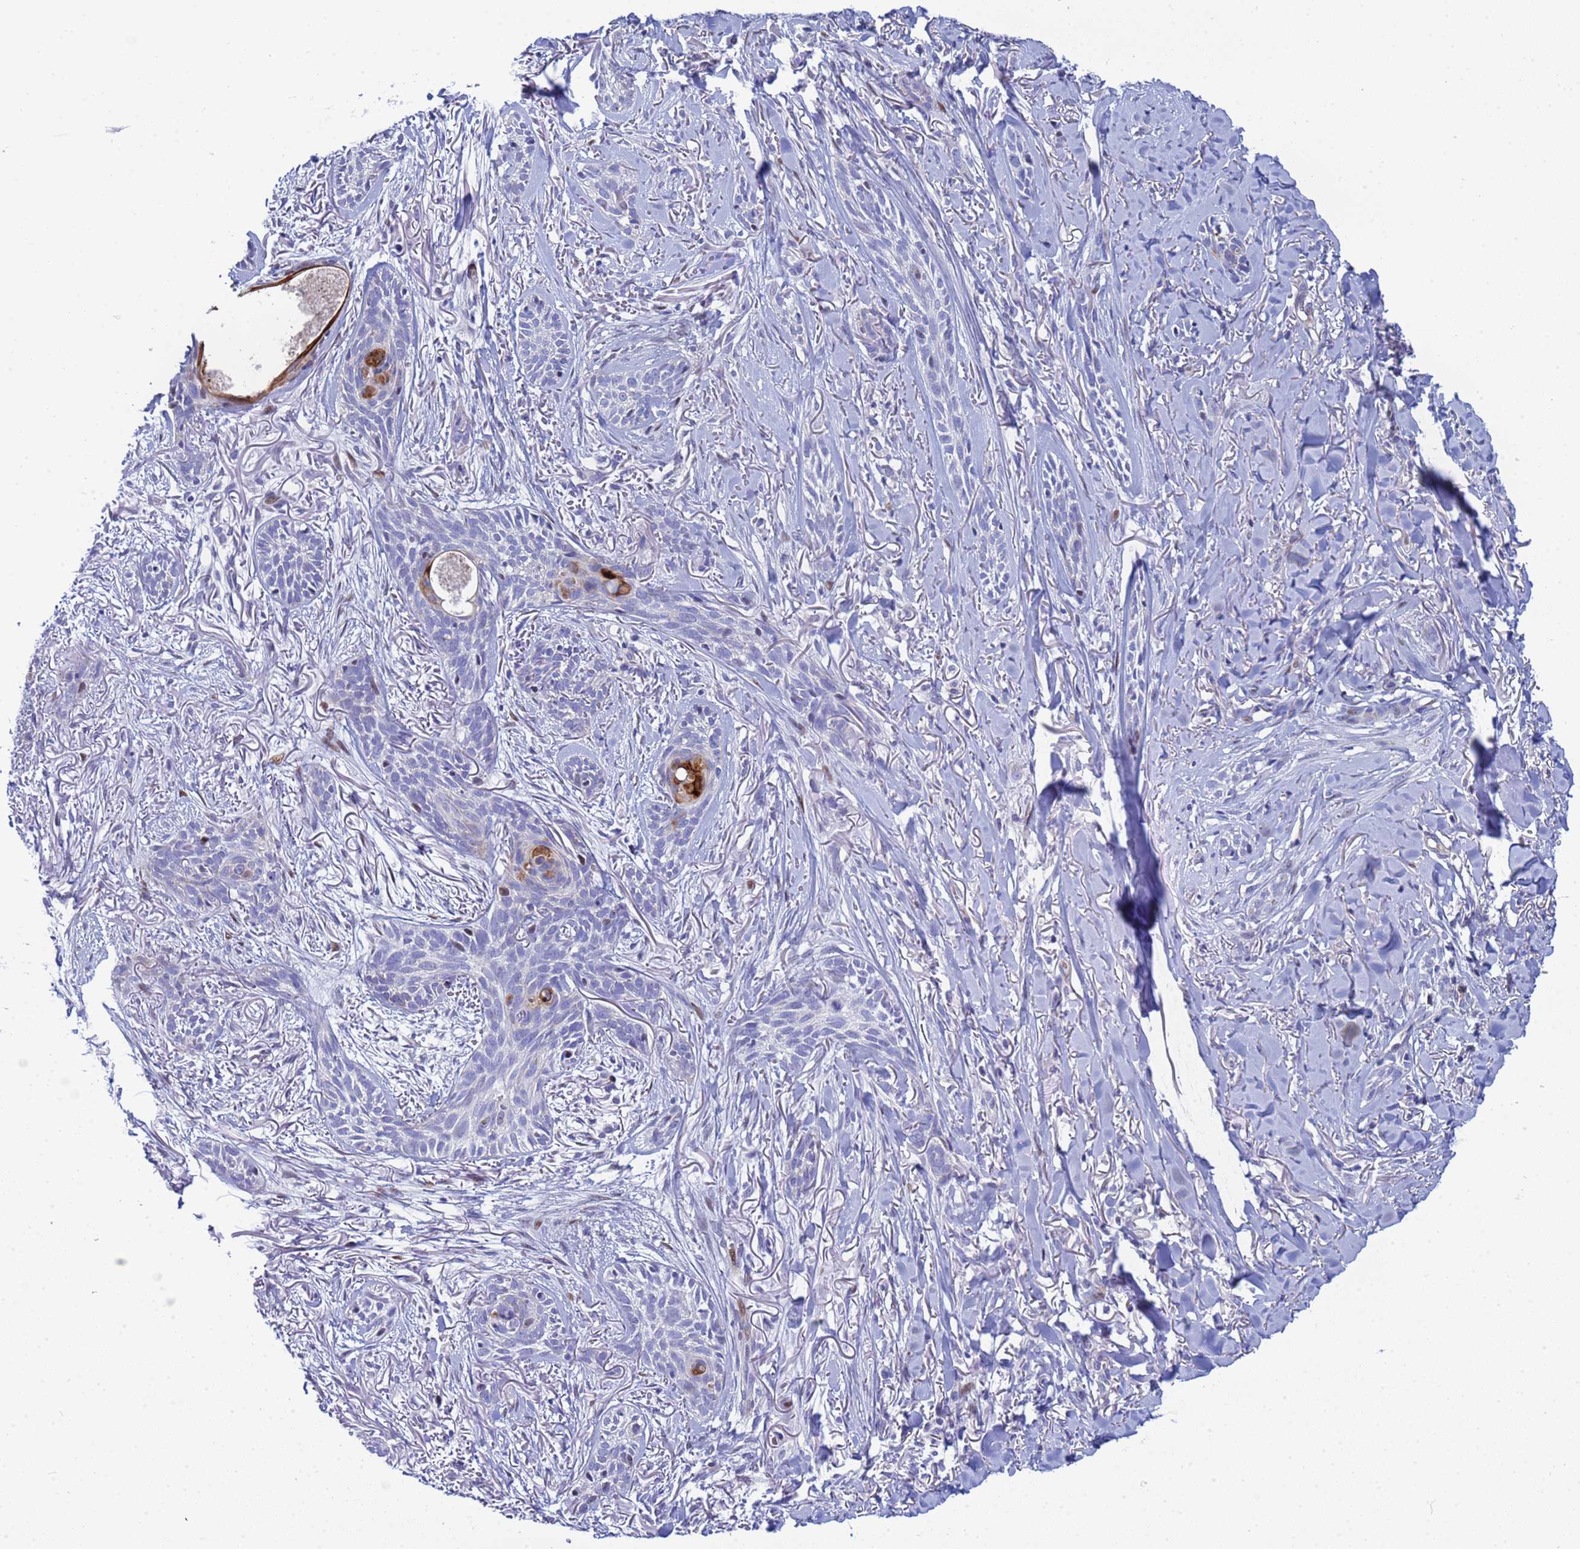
{"staining": {"intensity": "negative", "quantity": "none", "location": "none"}, "tissue": "skin cancer", "cell_type": "Tumor cells", "image_type": "cancer", "snomed": [{"axis": "morphology", "description": "Basal cell carcinoma"}, {"axis": "topography", "description": "Skin"}], "caption": "A high-resolution image shows immunohistochemistry (IHC) staining of skin basal cell carcinoma, which reveals no significant positivity in tumor cells. (DAB (3,3'-diaminobenzidine) IHC visualized using brightfield microscopy, high magnification).", "gene": "PPP6R1", "patient": {"sex": "female", "age": 59}}